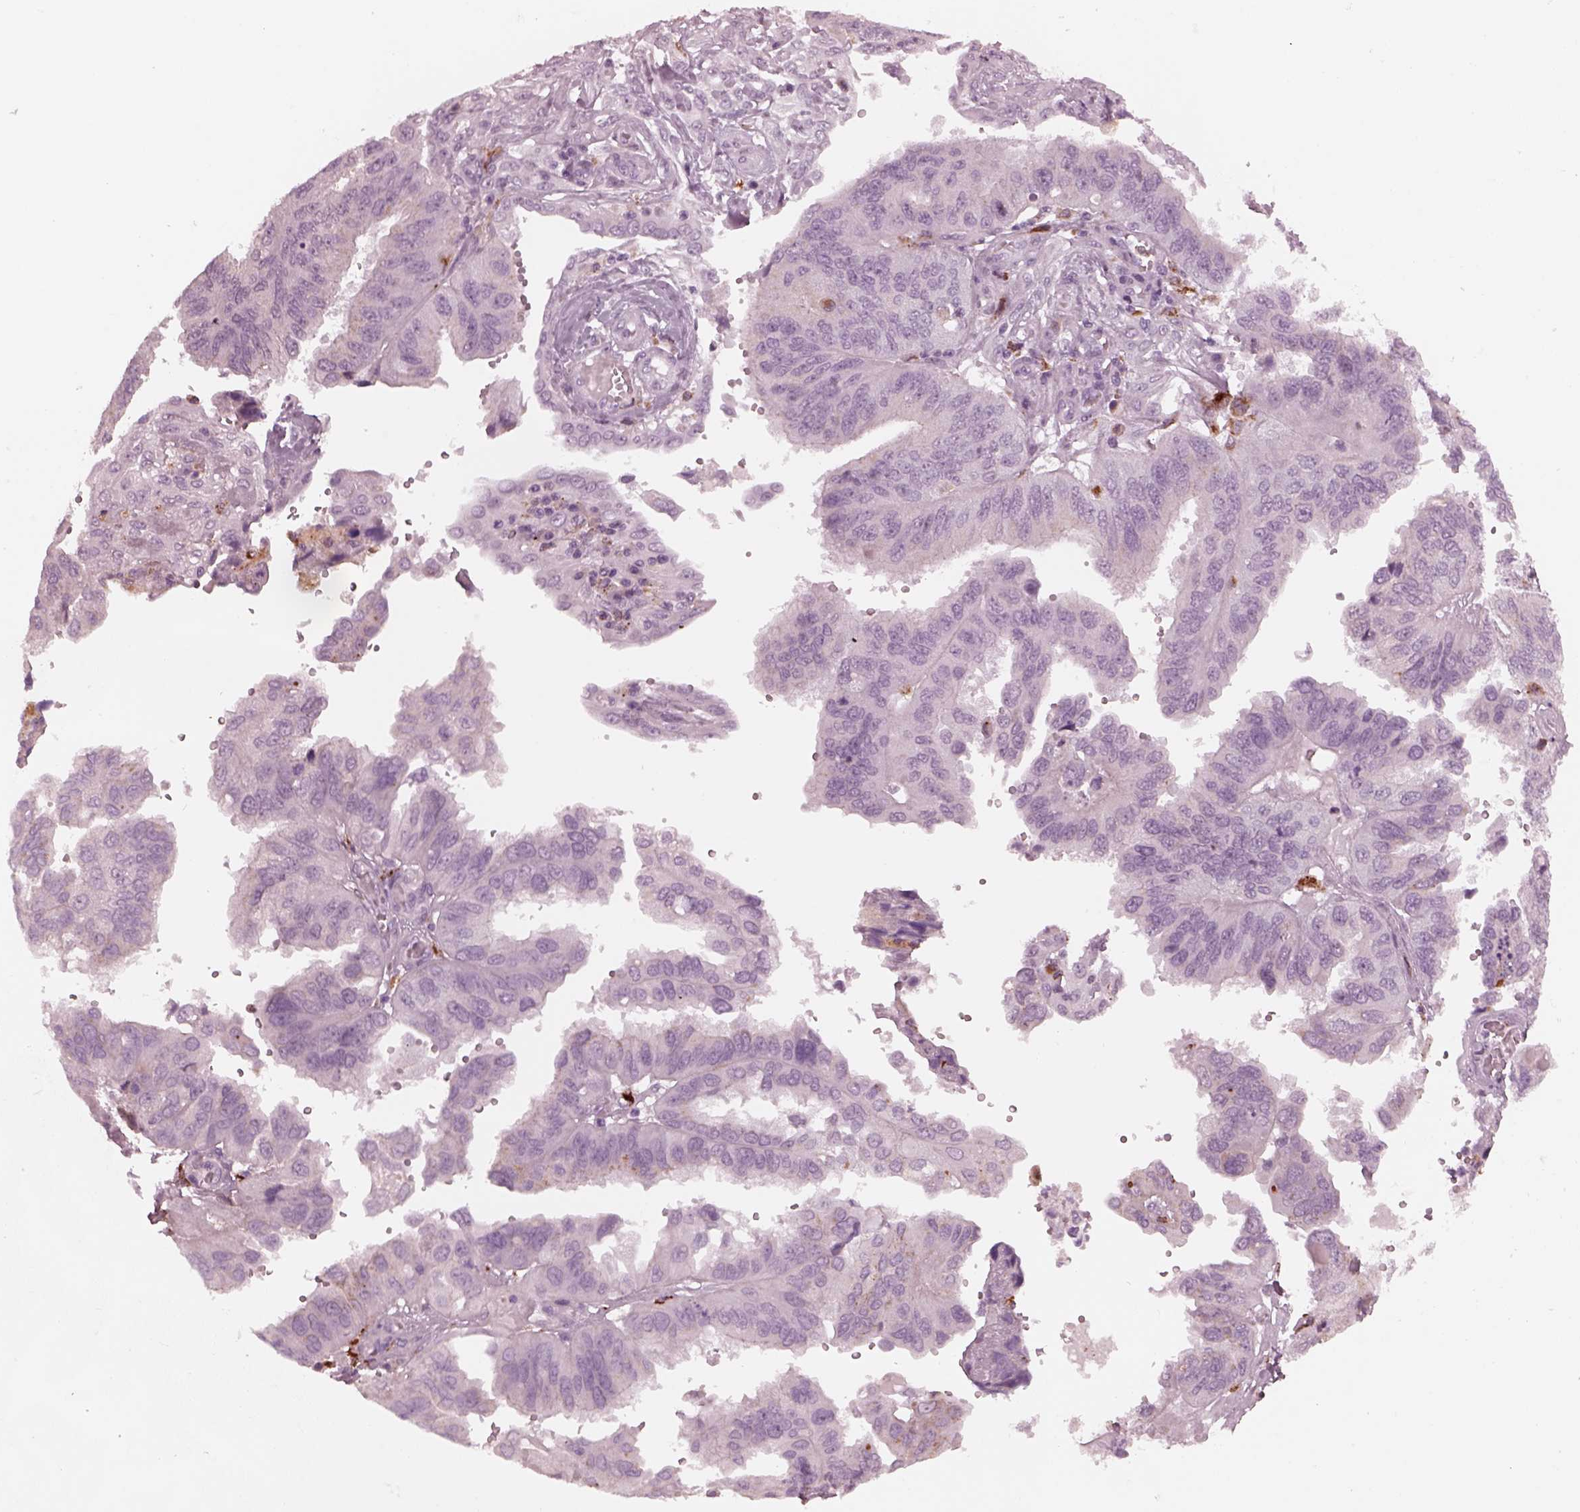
{"staining": {"intensity": "negative", "quantity": "none", "location": "none"}, "tissue": "ovarian cancer", "cell_type": "Tumor cells", "image_type": "cancer", "snomed": [{"axis": "morphology", "description": "Cystadenocarcinoma, serous, NOS"}, {"axis": "topography", "description": "Ovary"}], "caption": "Immunohistochemistry of human ovarian serous cystadenocarcinoma demonstrates no expression in tumor cells.", "gene": "SLAMF8", "patient": {"sex": "female", "age": 79}}